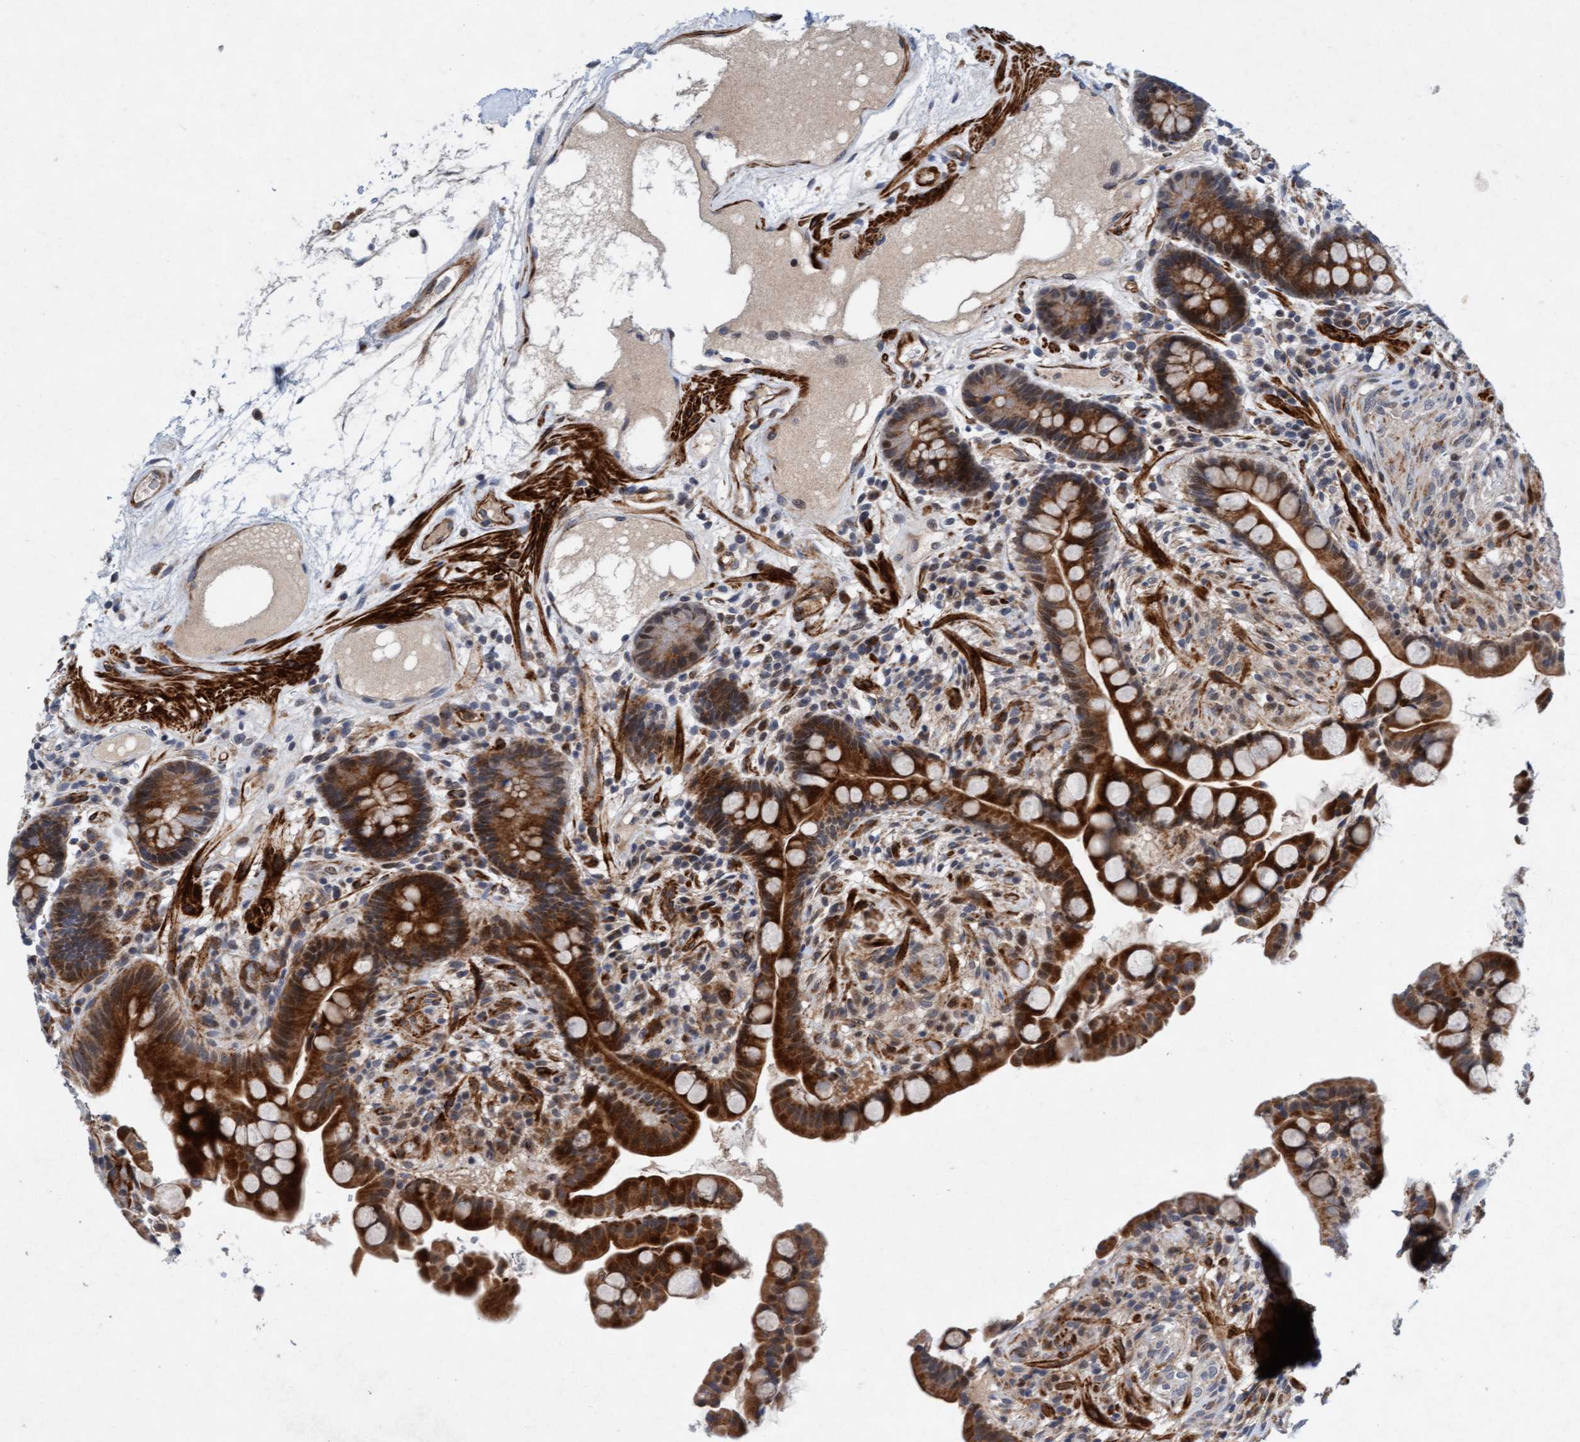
{"staining": {"intensity": "strong", "quantity": ">75%", "location": "cytoplasmic/membranous"}, "tissue": "colon", "cell_type": "Endothelial cells", "image_type": "normal", "snomed": [{"axis": "morphology", "description": "Normal tissue, NOS"}, {"axis": "topography", "description": "Colon"}], "caption": "Endothelial cells show strong cytoplasmic/membranous staining in approximately >75% of cells in normal colon.", "gene": "TMEM70", "patient": {"sex": "male", "age": 73}}